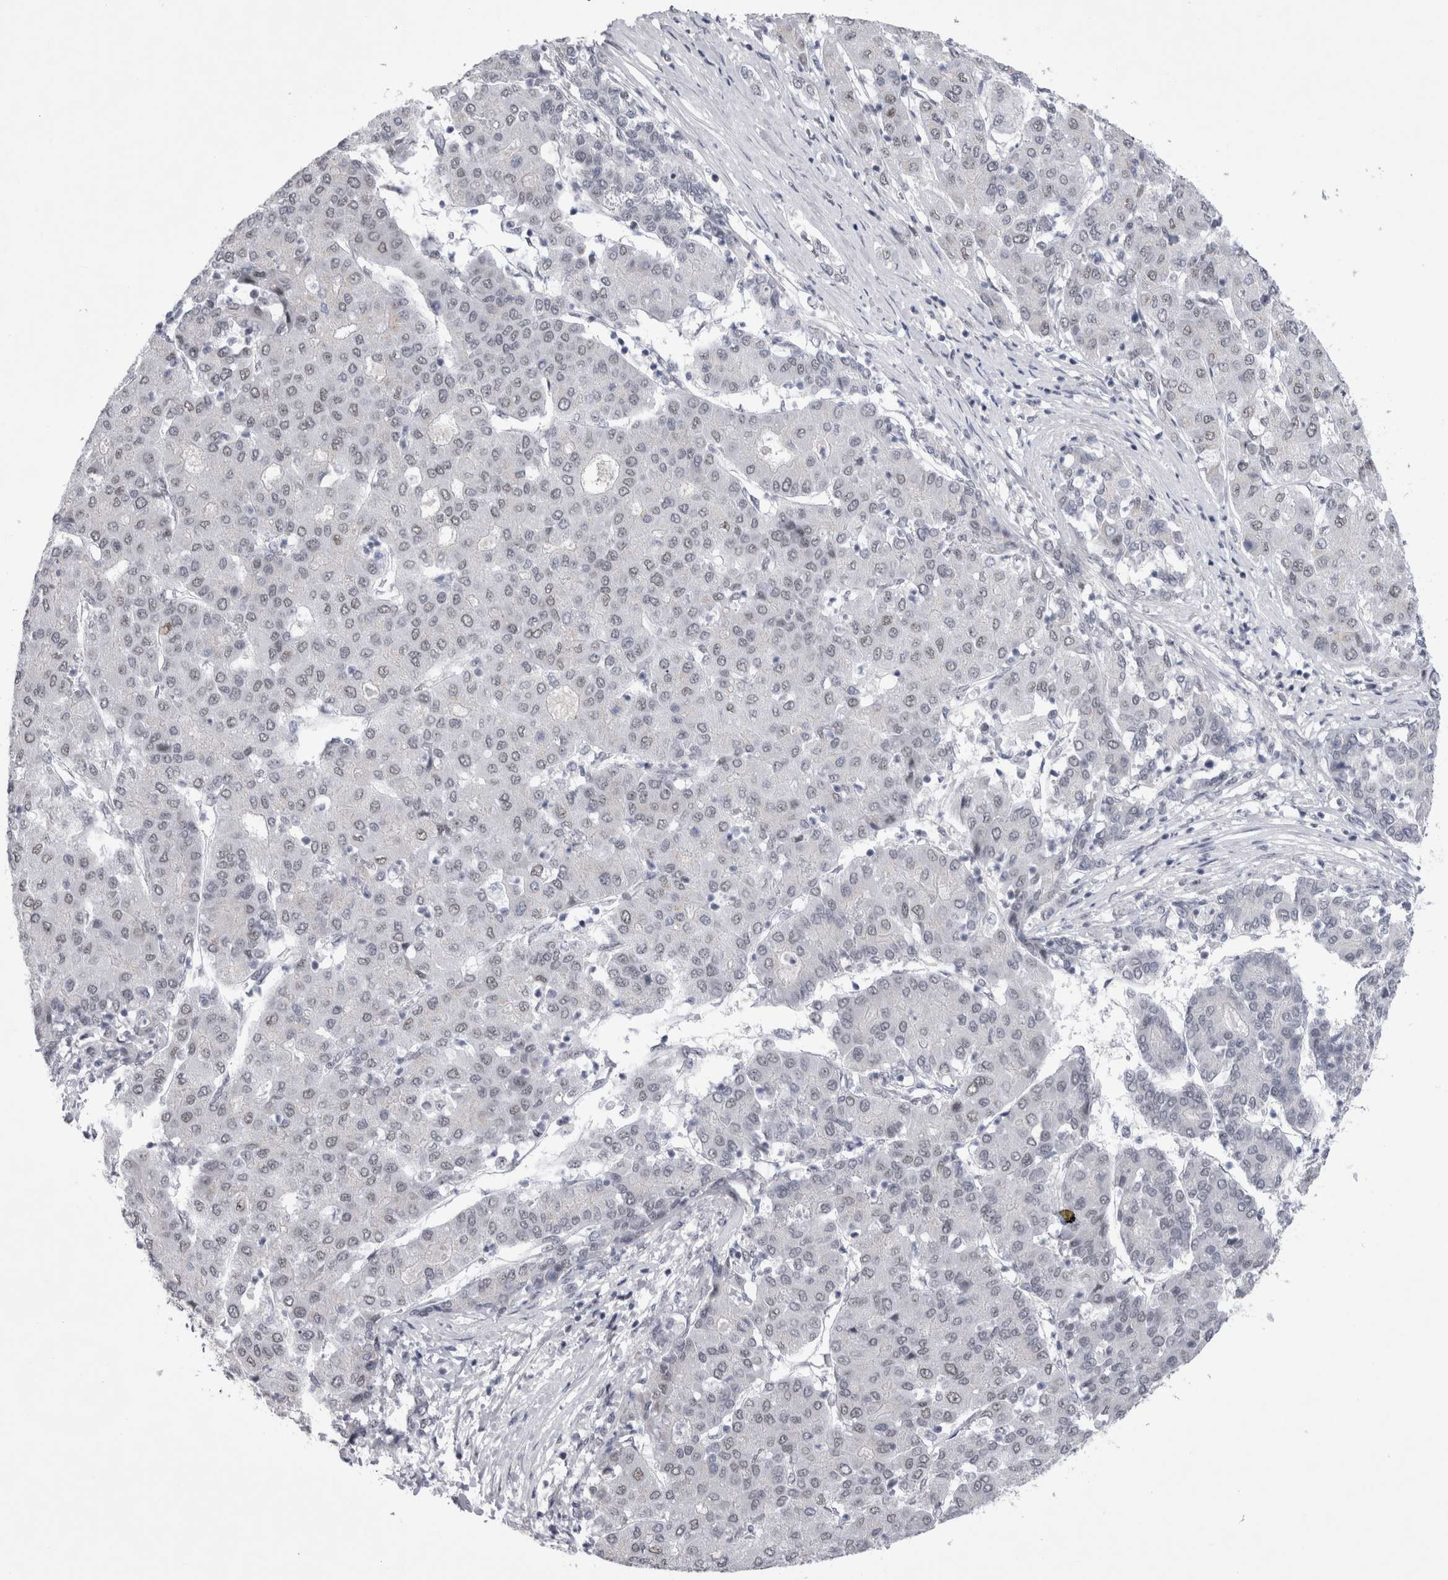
{"staining": {"intensity": "weak", "quantity": "<25%", "location": "nuclear"}, "tissue": "liver cancer", "cell_type": "Tumor cells", "image_type": "cancer", "snomed": [{"axis": "morphology", "description": "Carcinoma, Hepatocellular, NOS"}, {"axis": "topography", "description": "Liver"}], "caption": "High magnification brightfield microscopy of liver hepatocellular carcinoma stained with DAB (brown) and counterstained with hematoxylin (blue): tumor cells show no significant expression.", "gene": "API5", "patient": {"sex": "male", "age": 65}}